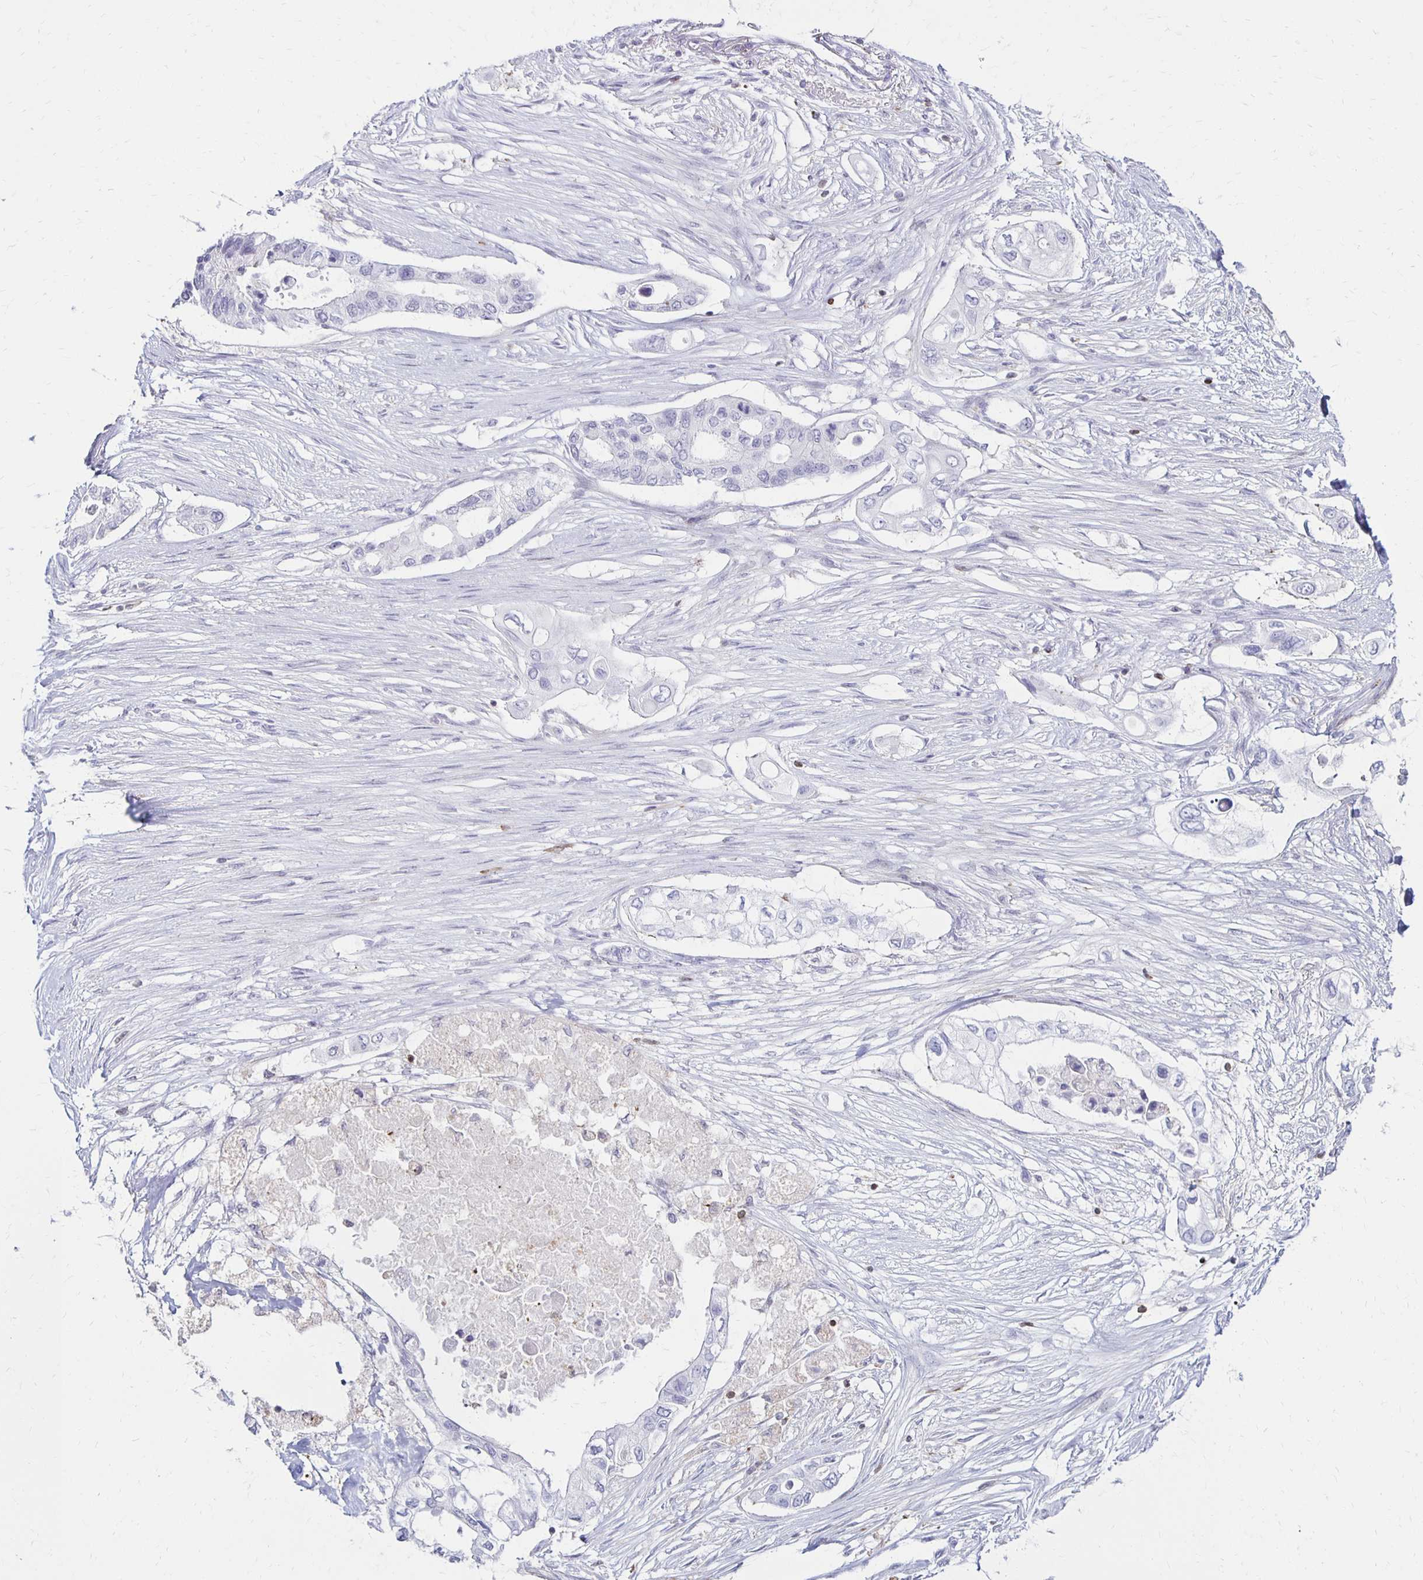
{"staining": {"intensity": "negative", "quantity": "none", "location": "none"}, "tissue": "pancreatic cancer", "cell_type": "Tumor cells", "image_type": "cancer", "snomed": [{"axis": "morphology", "description": "Adenocarcinoma, NOS"}, {"axis": "topography", "description": "Pancreas"}], "caption": "This is an immunohistochemistry (IHC) image of adenocarcinoma (pancreatic). There is no staining in tumor cells.", "gene": "CCL21", "patient": {"sex": "female", "age": 63}}